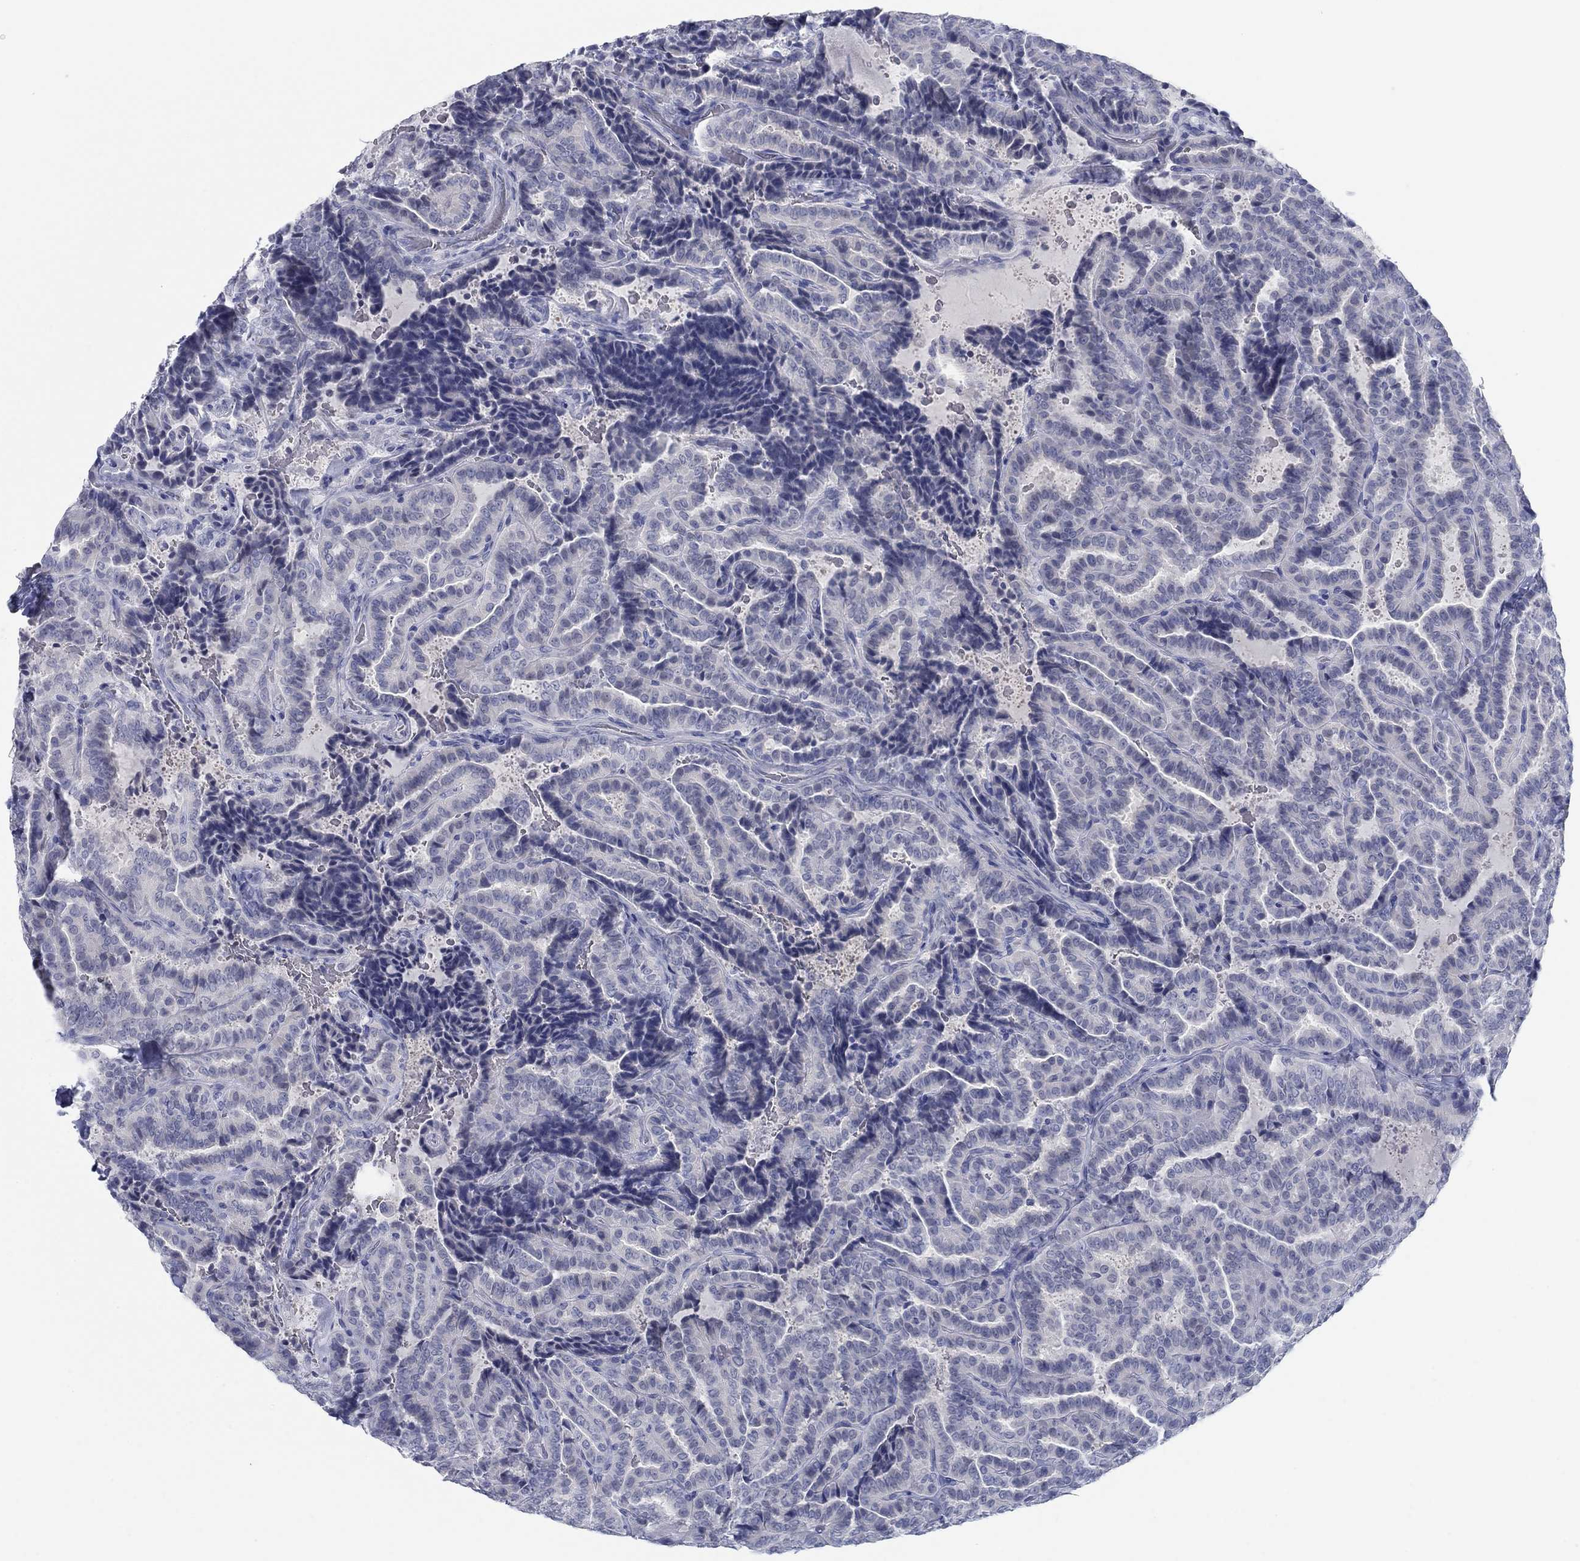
{"staining": {"intensity": "negative", "quantity": "none", "location": "none"}, "tissue": "thyroid cancer", "cell_type": "Tumor cells", "image_type": "cancer", "snomed": [{"axis": "morphology", "description": "Papillary adenocarcinoma, NOS"}, {"axis": "topography", "description": "Thyroid gland"}], "caption": "The photomicrograph shows no significant positivity in tumor cells of thyroid papillary adenocarcinoma. (DAB (3,3'-diaminobenzidine) immunohistochemistry (IHC), high magnification).", "gene": "DNAL1", "patient": {"sex": "female", "age": 39}}